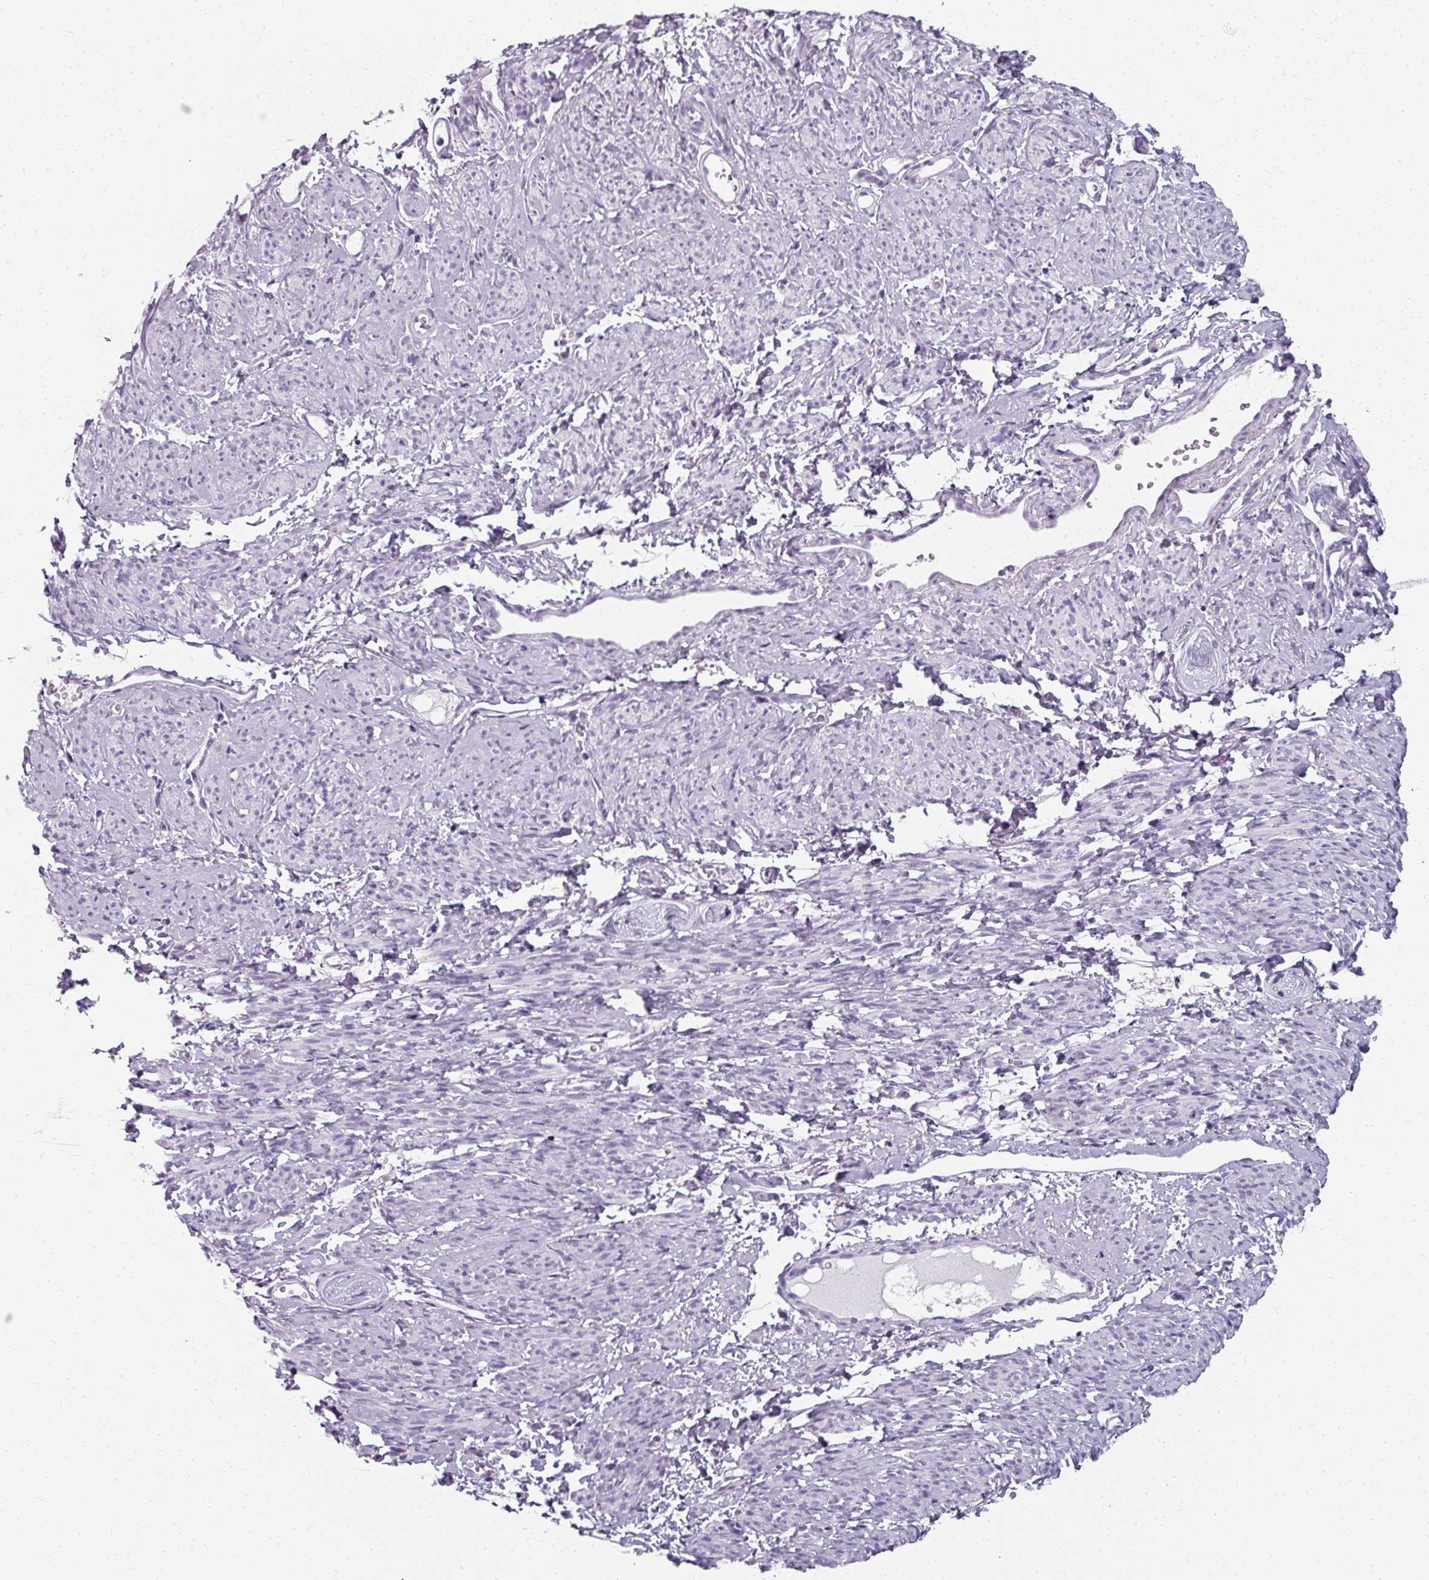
{"staining": {"intensity": "negative", "quantity": "none", "location": "none"}, "tissue": "smooth muscle", "cell_type": "Smooth muscle cells", "image_type": "normal", "snomed": [{"axis": "morphology", "description": "Normal tissue, NOS"}, {"axis": "topography", "description": "Smooth muscle"}], "caption": "Immunohistochemical staining of unremarkable smooth muscle reveals no significant expression in smooth muscle cells. (Brightfield microscopy of DAB (3,3'-diaminobenzidine) IHC at high magnification).", "gene": "REG3A", "patient": {"sex": "female", "age": 65}}